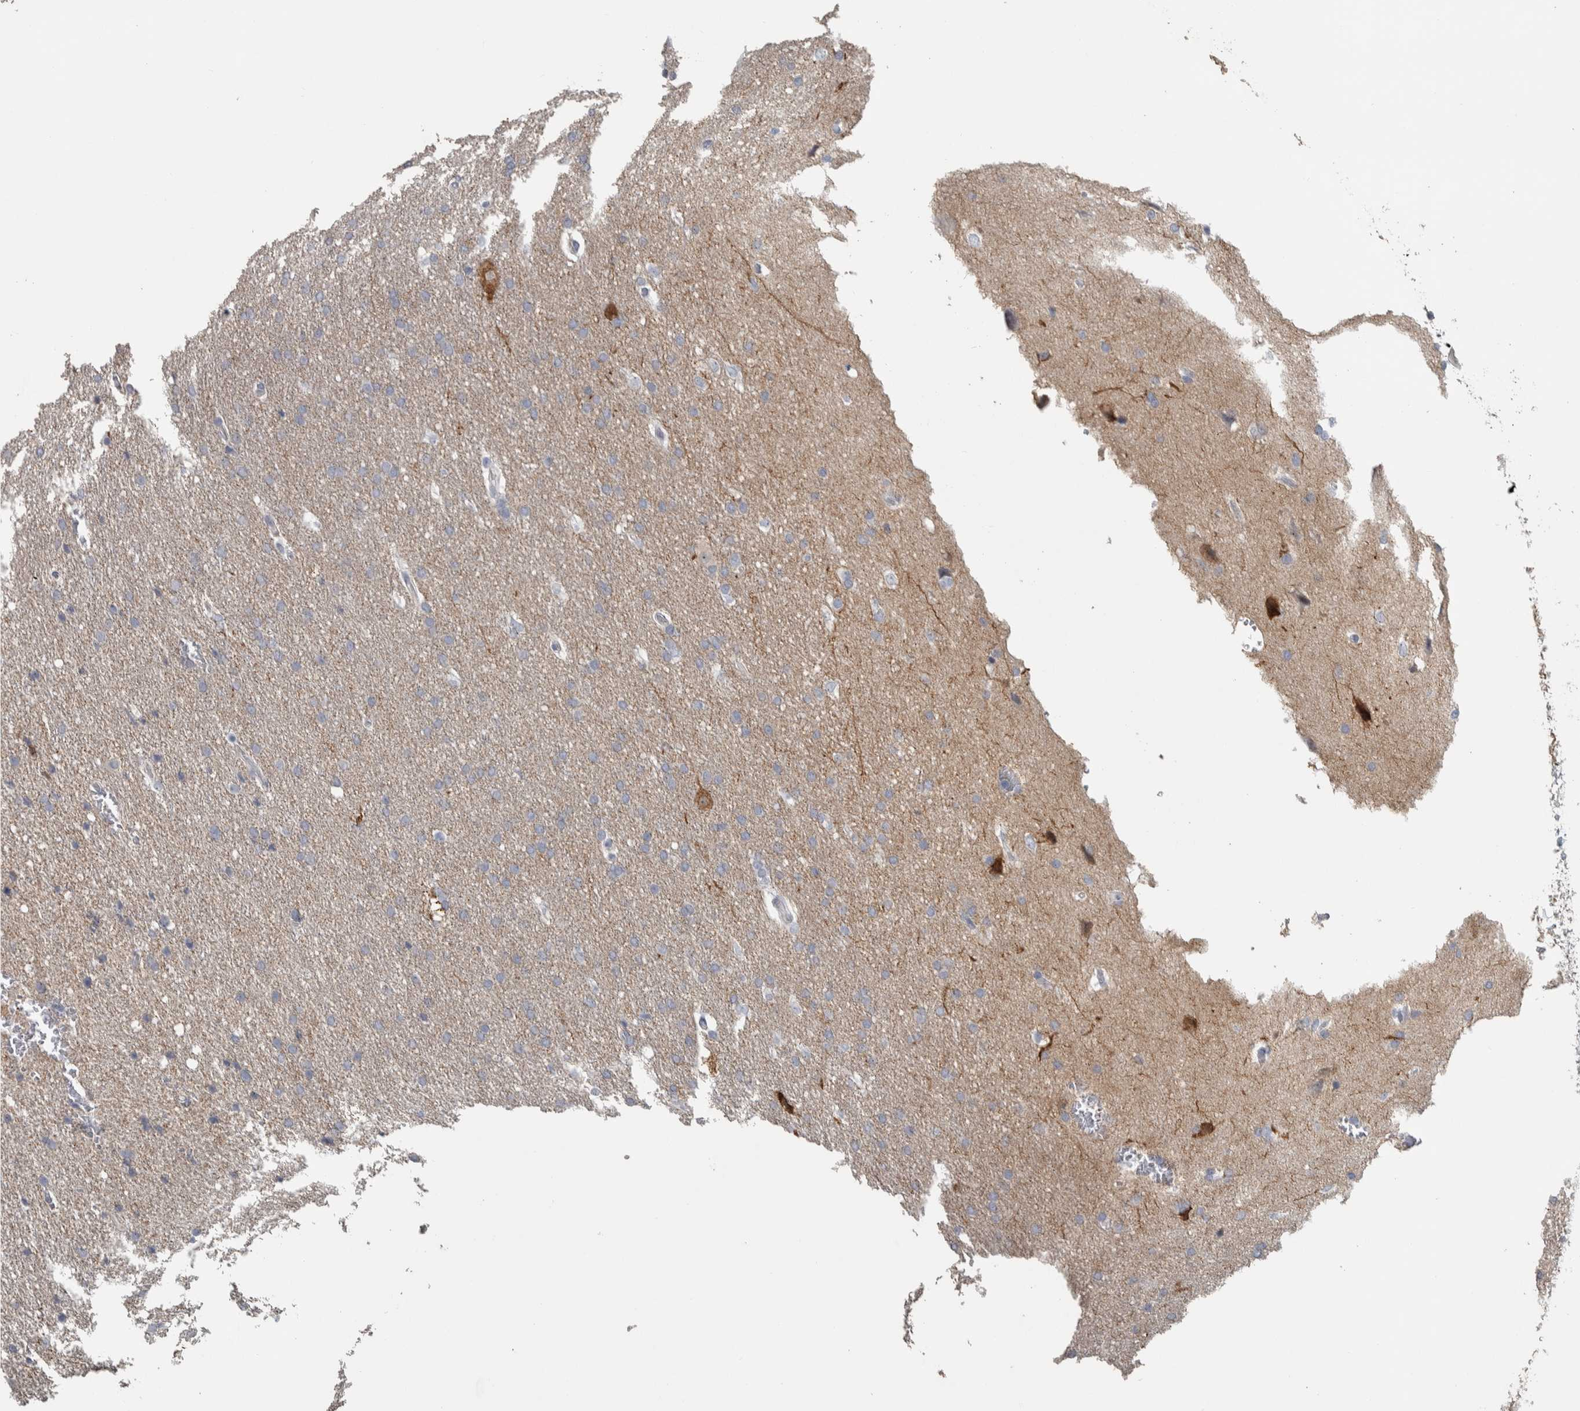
{"staining": {"intensity": "weak", "quantity": "25%-75%", "location": "cytoplasmic/membranous"}, "tissue": "glioma", "cell_type": "Tumor cells", "image_type": "cancer", "snomed": [{"axis": "morphology", "description": "Glioma, malignant, Low grade"}, {"axis": "topography", "description": "Brain"}], "caption": "This photomicrograph exhibits IHC staining of malignant glioma (low-grade), with low weak cytoplasmic/membranous positivity in approximately 25%-75% of tumor cells.", "gene": "DCAF10", "patient": {"sex": "female", "age": 37}}